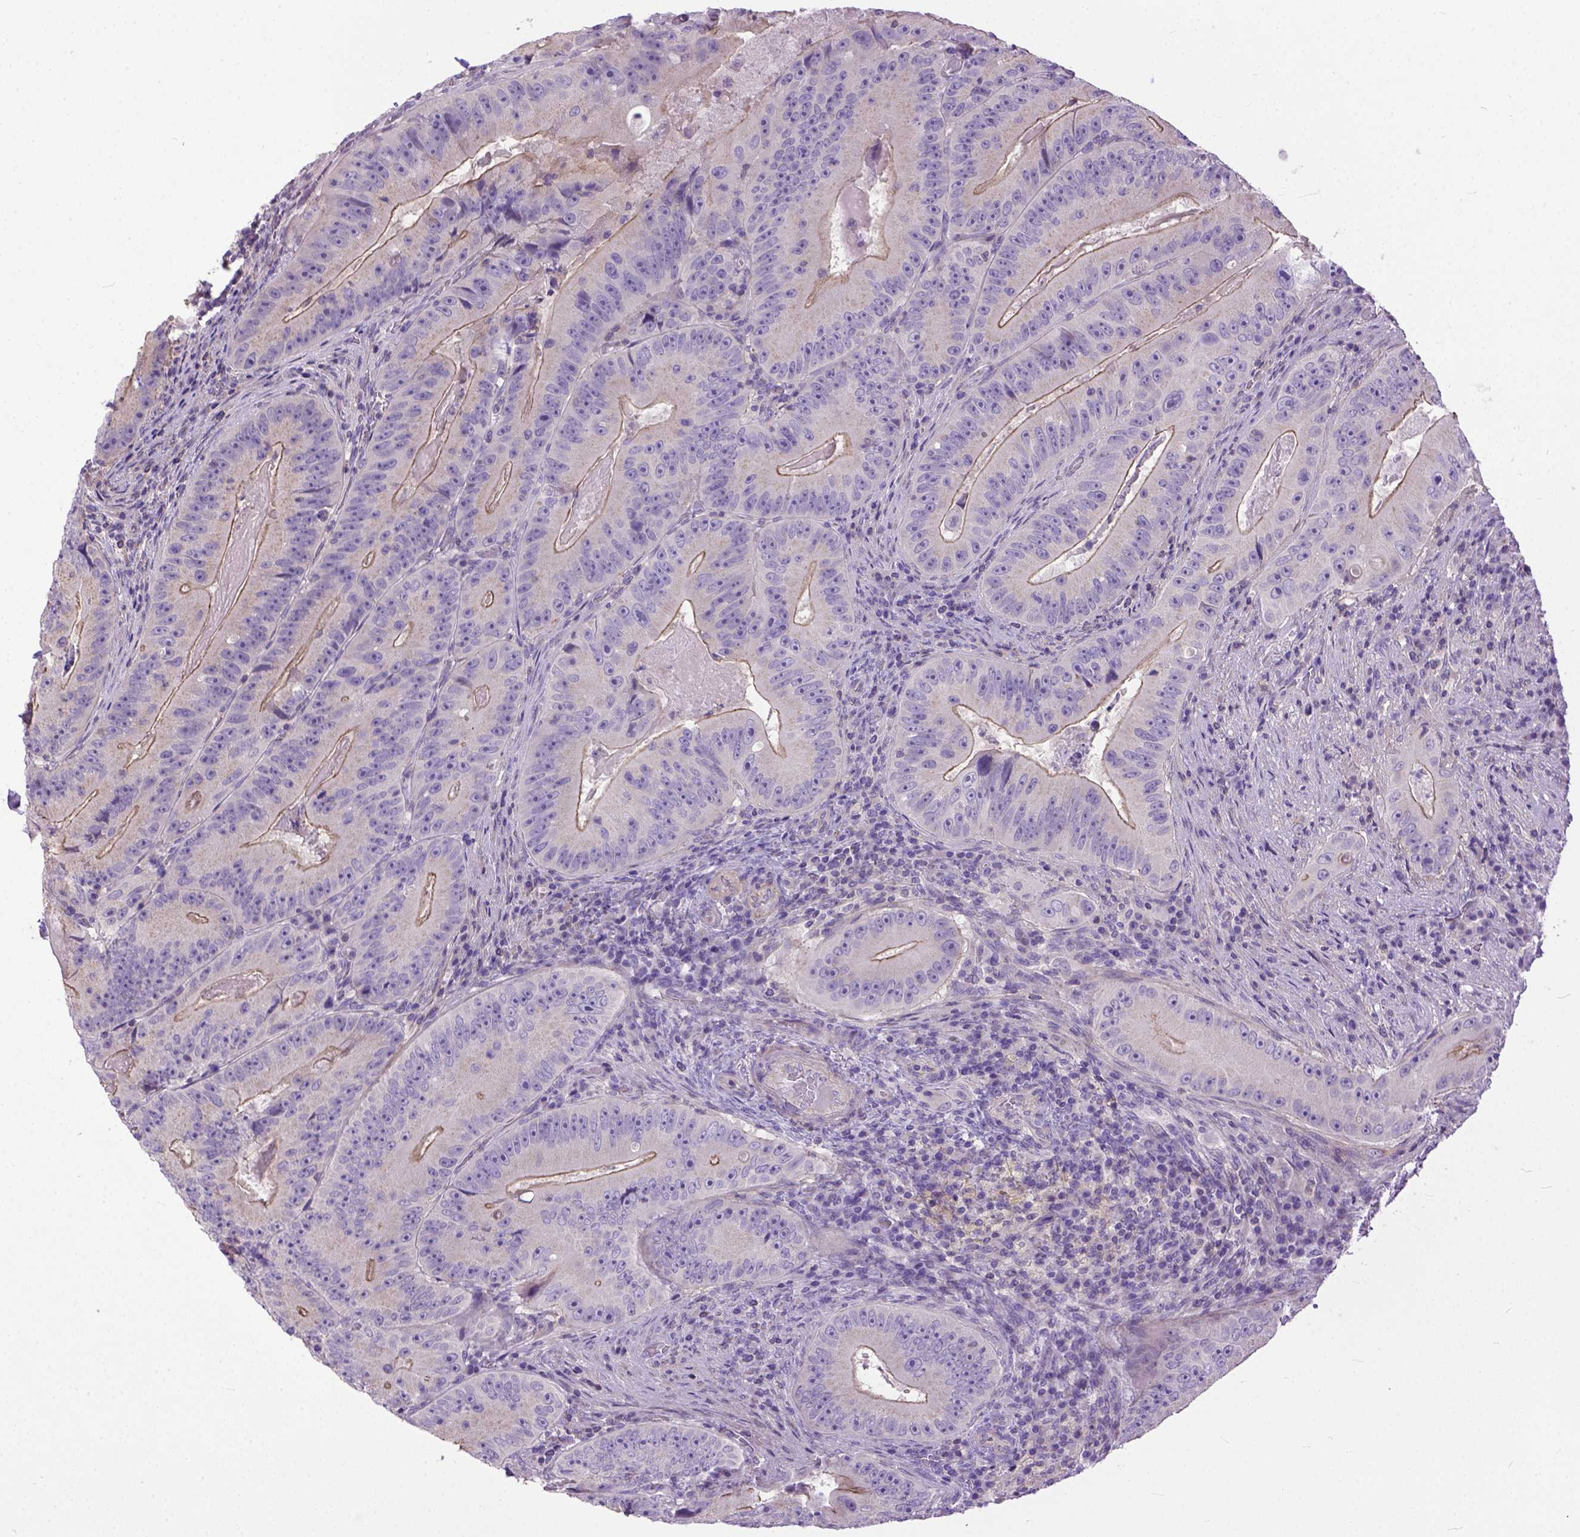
{"staining": {"intensity": "weak", "quantity": "25%-75%", "location": "cytoplasmic/membranous"}, "tissue": "colorectal cancer", "cell_type": "Tumor cells", "image_type": "cancer", "snomed": [{"axis": "morphology", "description": "Adenocarcinoma, NOS"}, {"axis": "topography", "description": "Colon"}], "caption": "This is an image of immunohistochemistry (IHC) staining of colorectal cancer, which shows weak staining in the cytoplasmic/membranous of tumor cells.", "gene": "BANF2", "patient": {"sex": "female", "age": 86}}